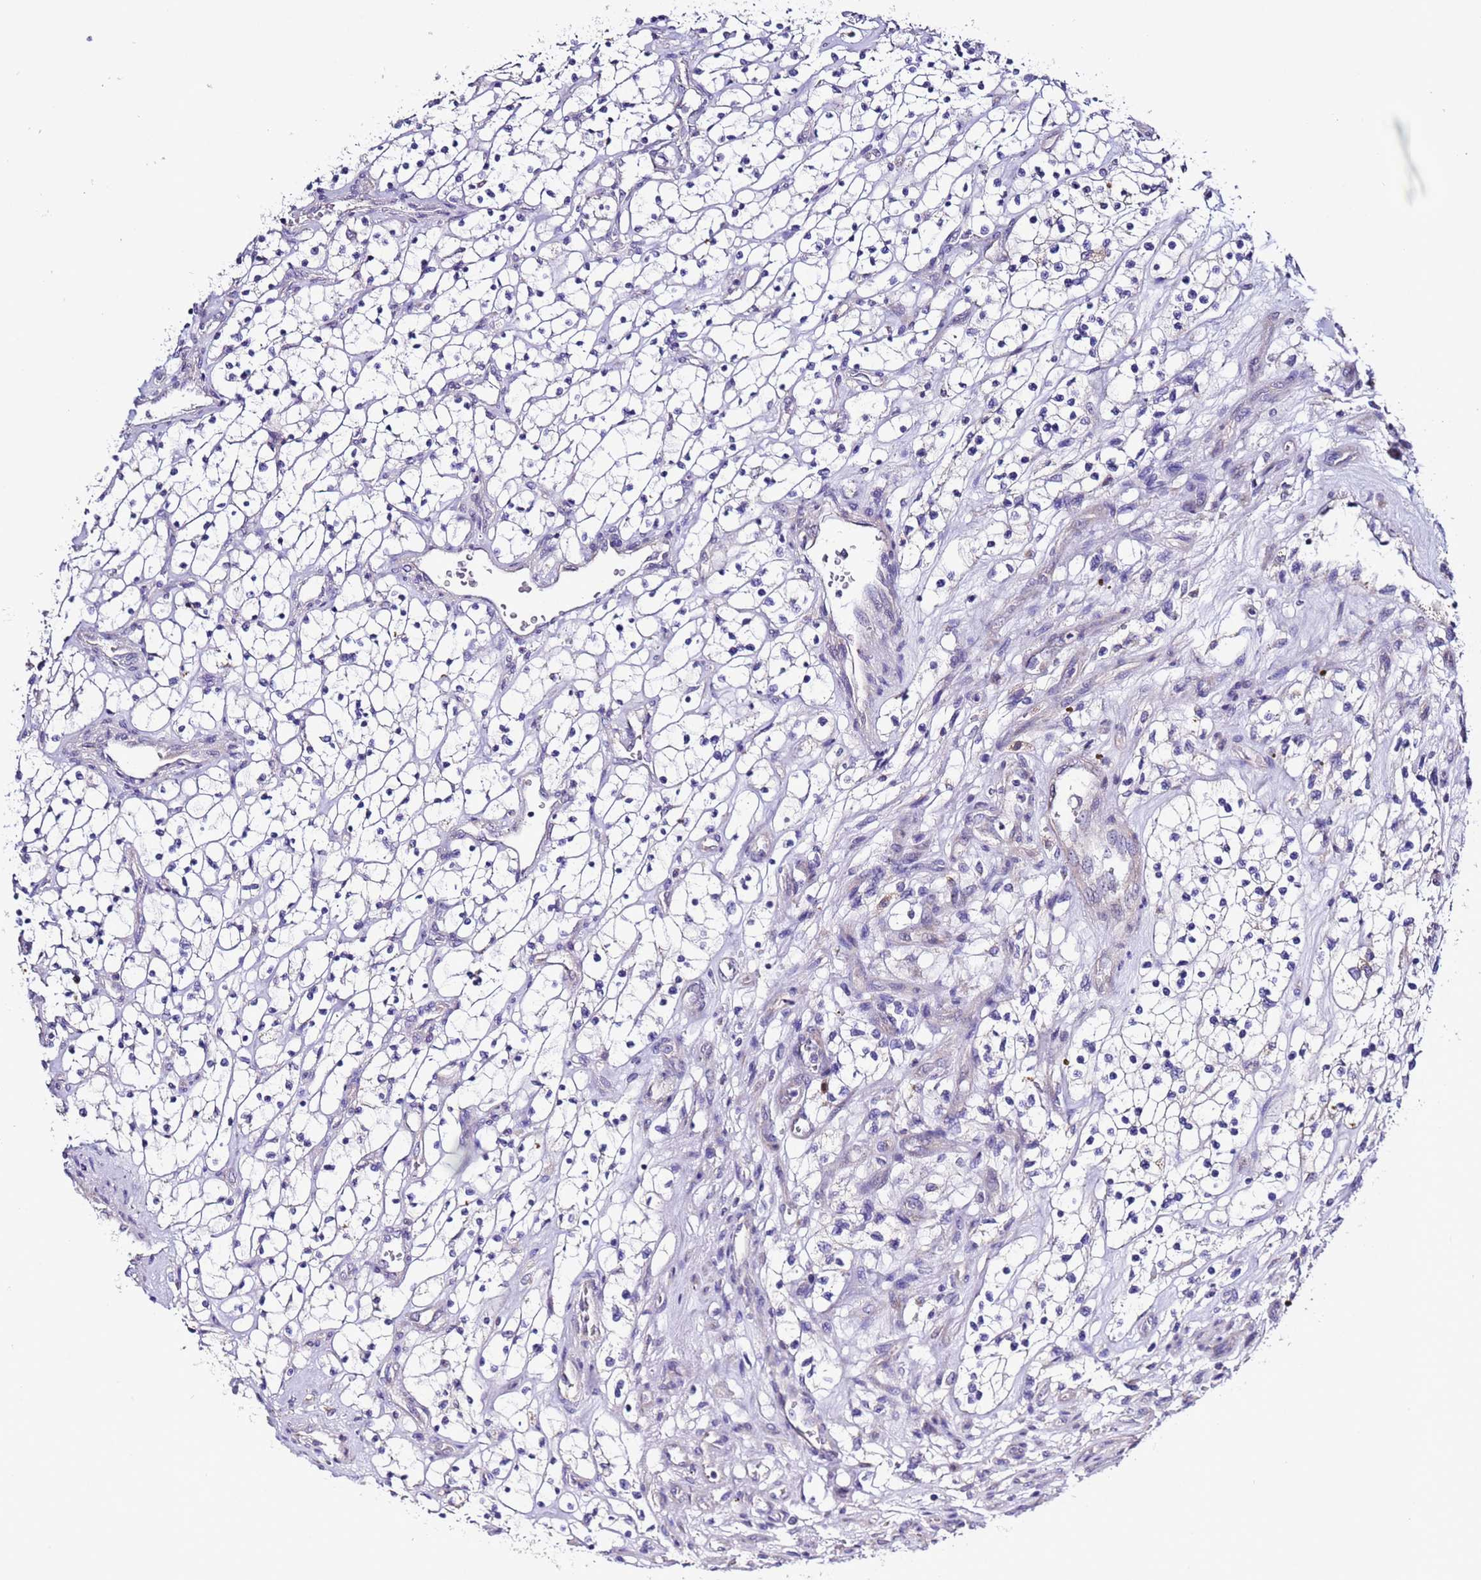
{"staining": {"intensity": "negative", "quantity": "none", "location": "none"}, "tissue": "renal cancer", "cell_type": "Tumor cells", "image_type": "cancer", "snomed": [{"axis": "morphology", "description": "Adenocarcinoma, NOS"}, {"axis": "topography", "description": "Kidney"}], "caption": "This is a image of IHC staining of adenocarcinoma (renal), which shows no staining in tumor cells.", "gene": "SPCS1", "patient": {"sex": "female", "age": 69}}